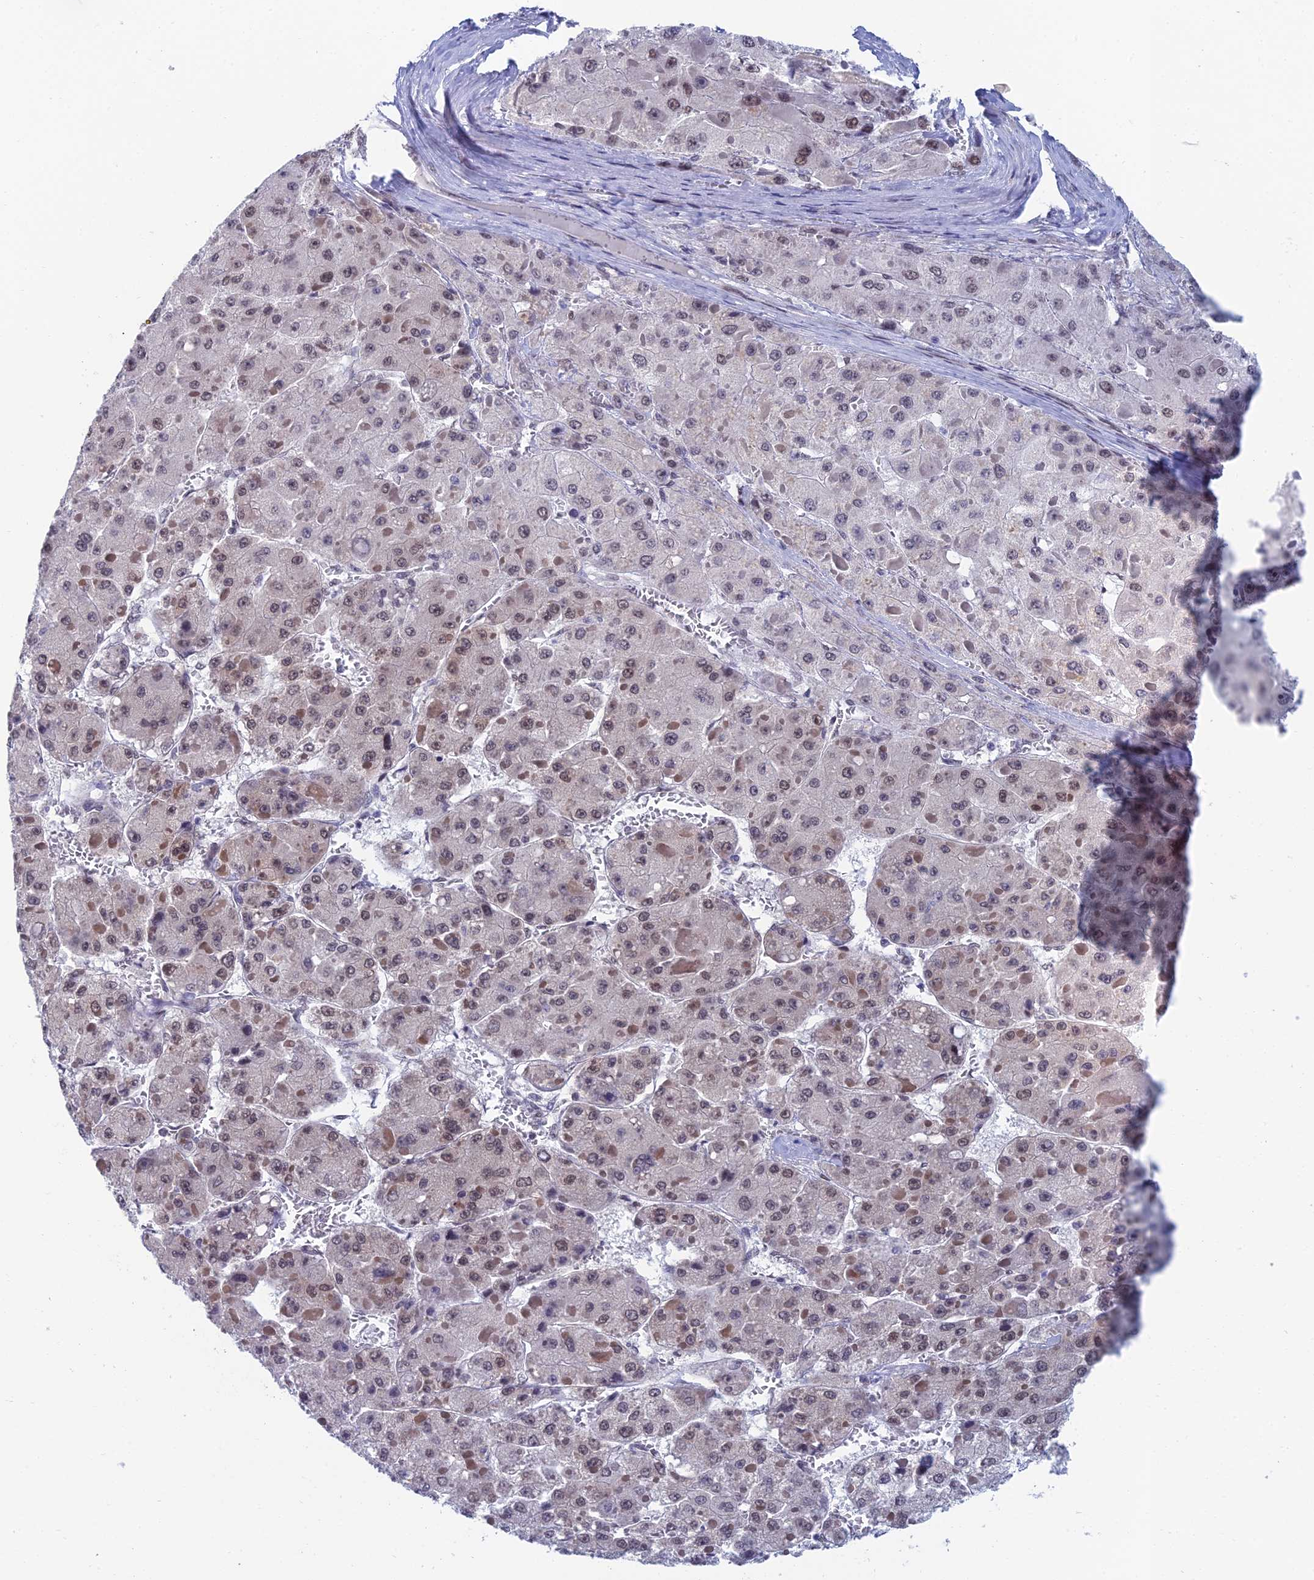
{"staining": {"intensity": "moderate", "quantity": "25%-75%", "location": "nuclear"}, "tissue": "liver cancer", "cell_type": "Tumor cells", "image_type": "cancer", "snomed": [{"axis": "morphology", "description": "Carcinoma, Hepatocellular, NOS"}, {"axis": "topography", "description": "Liver"}], "caption": "An IHC histopathology image of tumor tissue is shown. Protein staining in brown highlights moderate nuclear positivity in hepatocellular carcinoma (liver) within tumor cells. The staining was performed using DAB to visualize the protein expression in brown, while the nuclei were stained in blue with hematoxylin (Magnification: 20x).", "gene": "NABP2", "patient": {"sex": "female", "age": 73}}